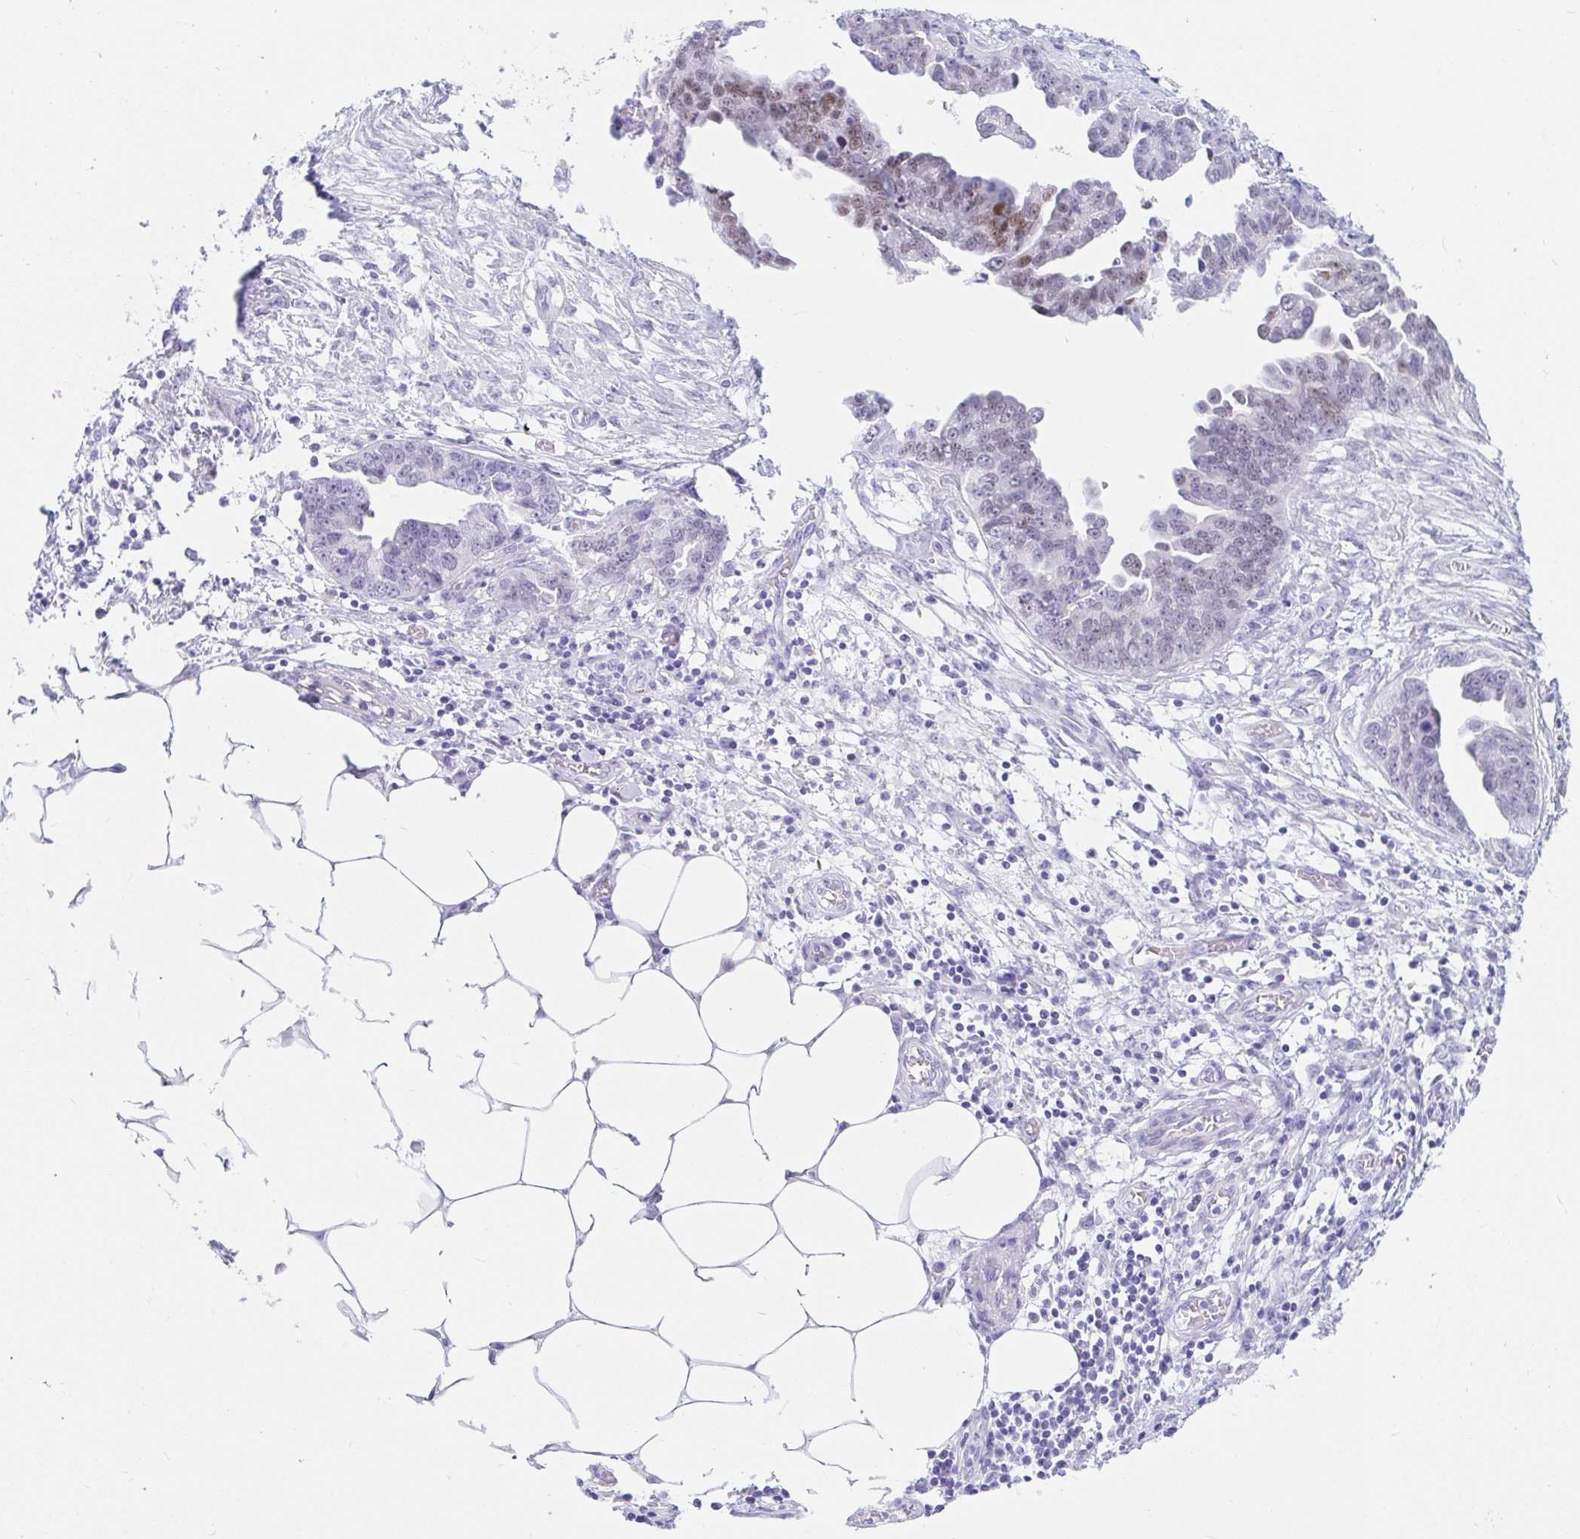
{"staining": {"intensity": "moderate", "quantity": "<25%", "location": "nuclear"}, "tissue": "ovarian cancer", "cell_type": "Tumor cells", "image_type": "cancer", "snomed": [{"axis": "morphology", "description": "Cystadenocarcinoma, serous, NOS"}, {"axis": "topography", "description": "Ovary"}], "caption": "Tumor cells show low levels of moderate nuclear staining in about <25% of cells in serous cystadenocarcinoma (ovarian). Immunohistochemistry (ihc) stains the protein in brown and the nuclei are stained blue.", "gene": "OR6T1", "patient": {"sex": "female", "age": 75}}